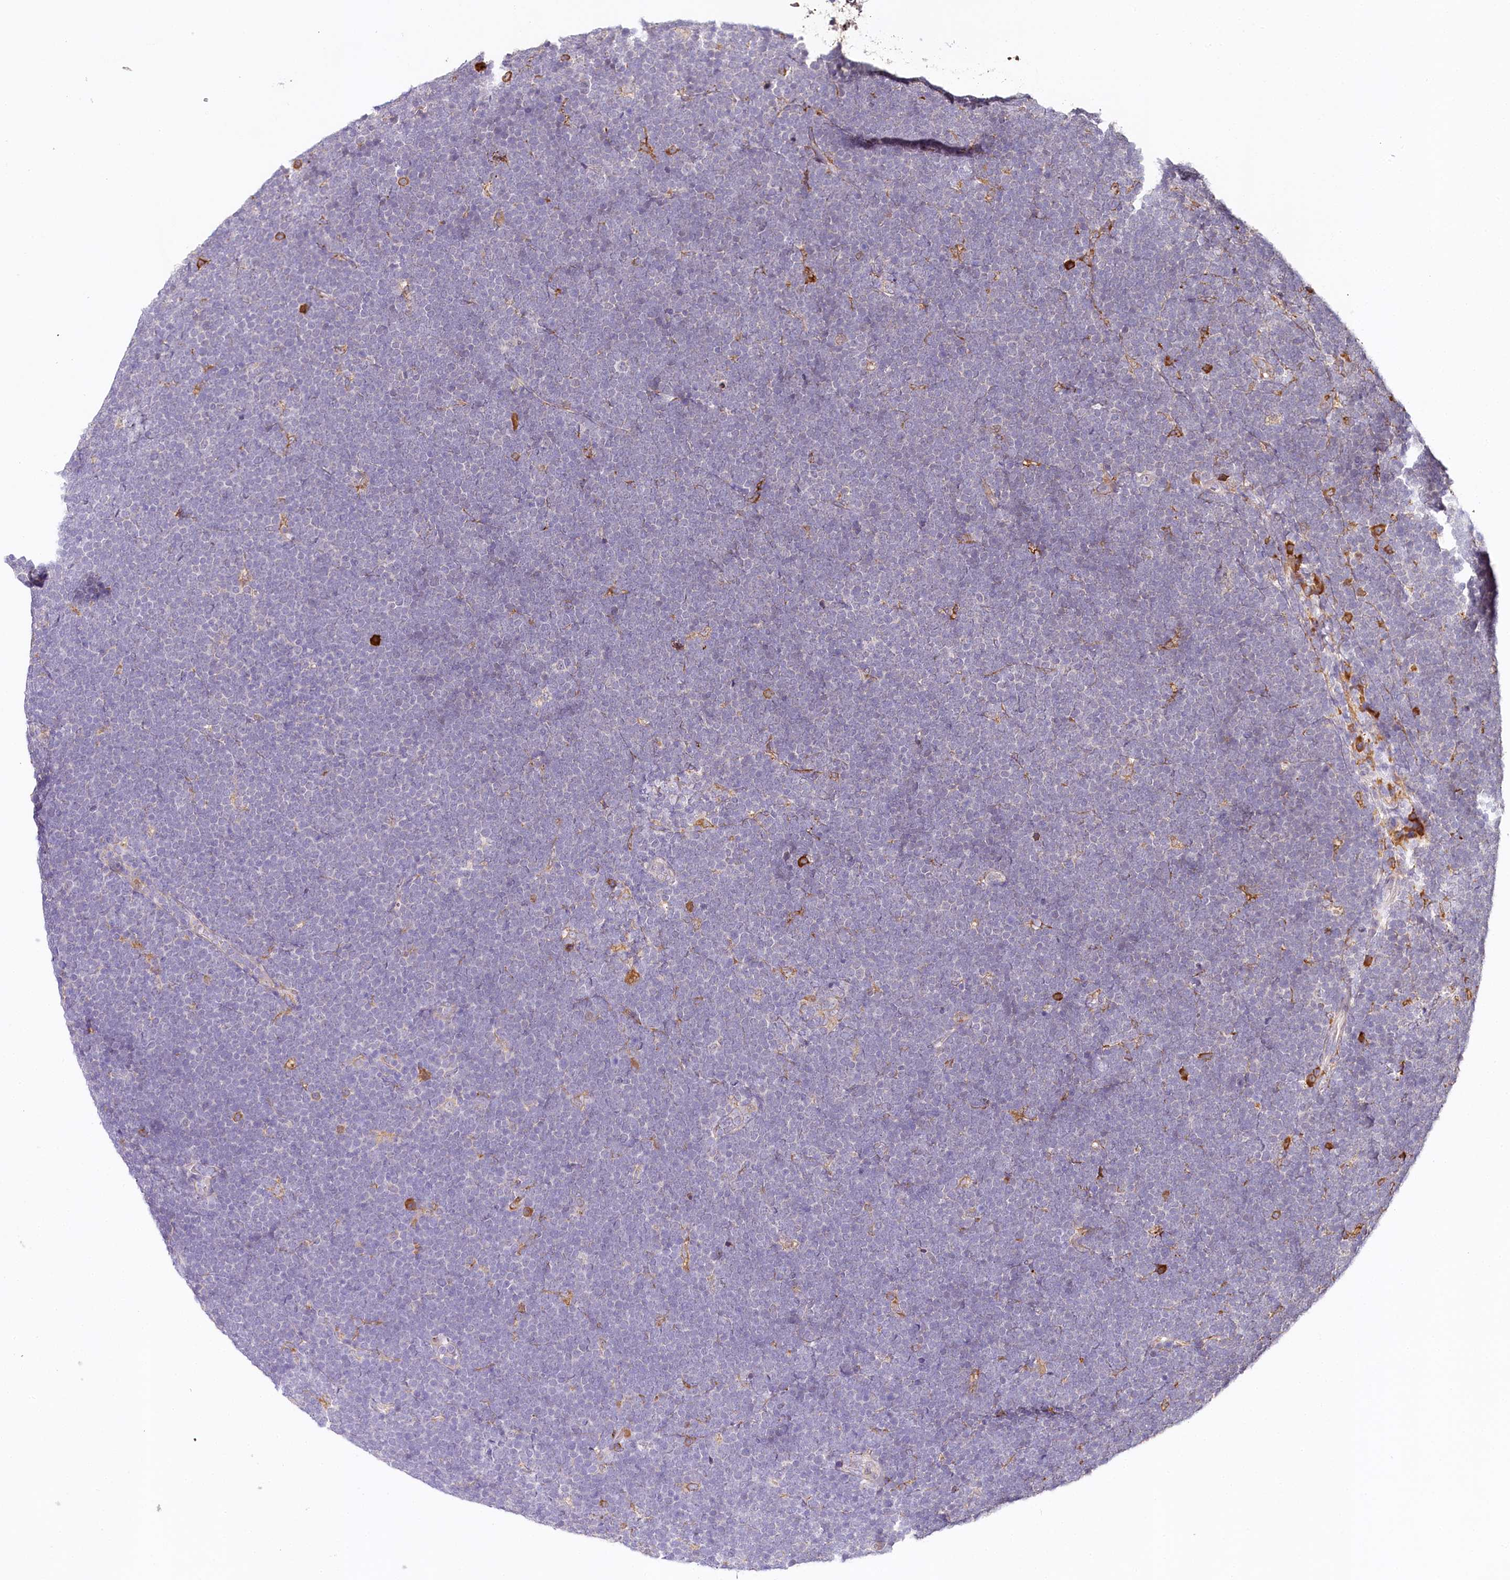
{"staining": {"intensity": "strong", "quantity": "<25%", "location": "cytoplasmic/membranous"}, "tissue": "lymphoma", "cell_type": "Tumor cells", "image_type": "cancer", "snomed": [{"axis": "morphology", "description": "Malignant lymphoma, non-Hodgkin's type, High grade"}, {"axis": "topography", "description": "Lymph node"}], "caption": "Immunohistochemistry (IHC) image of human lymphoma stained for a protein (brown), which shows medium levels of strong cytoplasmic/membranous expression in about <25% of tumor cells.", "gene": "VEGFA", "patient": {"sex": "male", "age": 13}}